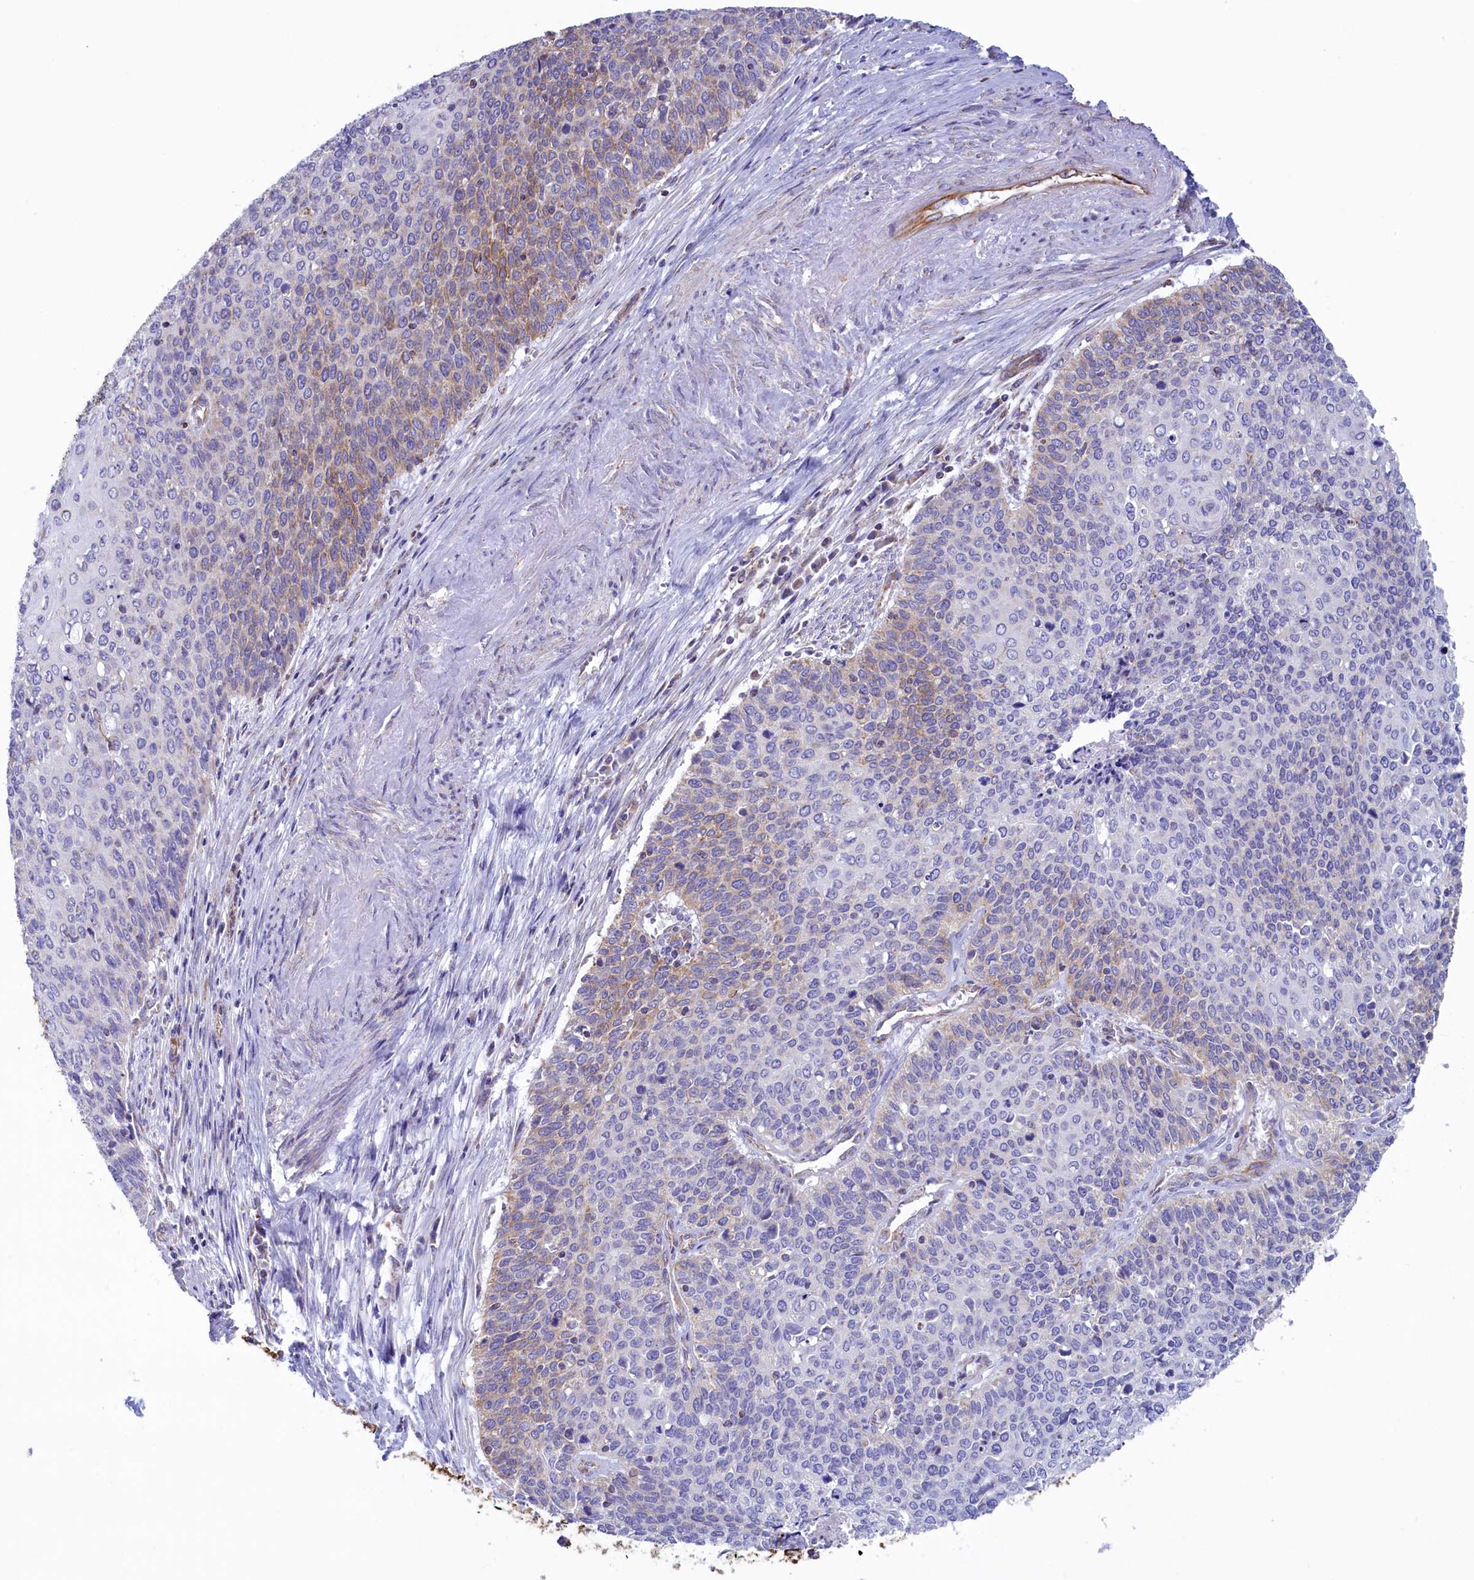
{"staining": {"intensity": "weak", "quantity": "25%-75%", "location": "cytoplasmic/membranous"}, "tissue": "cervical cancer", "cell_type": "Tumor cells", "image_type": "cancer", "snomed": [{"axis": "morphology", "description": "Squamous cell carcinoma, NOS"}, {"axis": "topography", "description": "Cervix"}], "caption": "Immunohistochemical staining of human cervical cancer (squamous cell carcinoma) demonstrates weak cytoplasmic/membranous protein expression in about 25%-75% of tumor cells. (brown staining indicates protein expression, while blue staining denotes nuclei).", "gene": "GATB", "patient": {"sex": "female", "age": 39}}